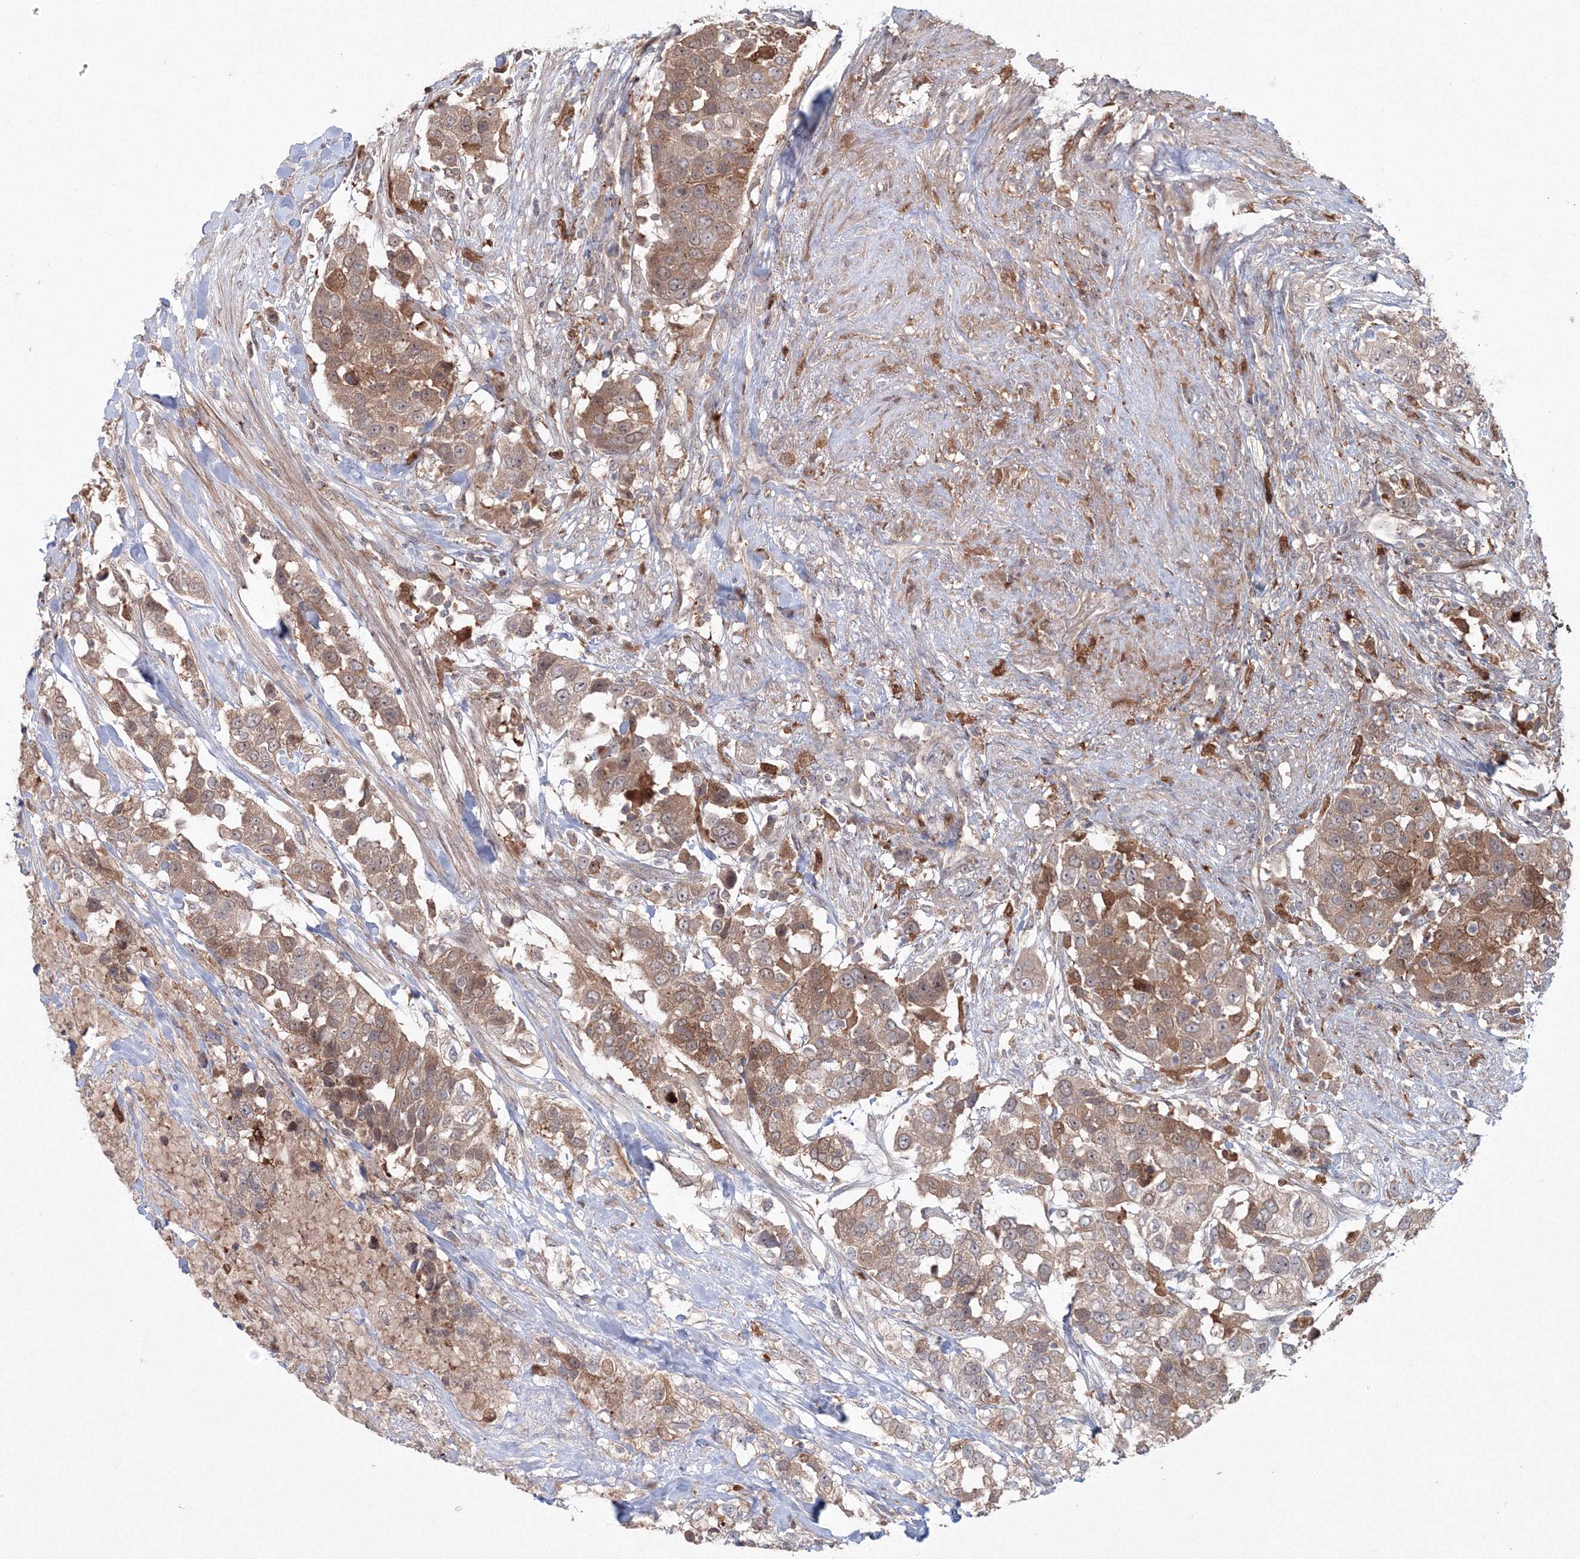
{"staining": {"intensity": "moderate", "quantity": ">75%", "location": "cytoplasmic/membranous"}, "tissue": "urothelial cancer", "cell_type": "Tumor cells", "image_type": "cancer", "snomed": [{"axis": "morphology", "description": "Urothelial carcinoma, High grade"}, {"axis": "topography", "description": "Urinary bladder"}], "caption": "Immunohistochemical staining of human urothelial carcinoma (high-grade) demonstrates medium levels of moderate cytoplasmic/membranous positivity in about >75% of tumor cells. The staining is performed using DAB (3,3'-diaminobenzidine) brown chromogen to label protein expression. The nuclei are counter-stained blue using hematoxylin.", "gene": "MKRN2", "patient": {"sex": "female", "age": 80}}